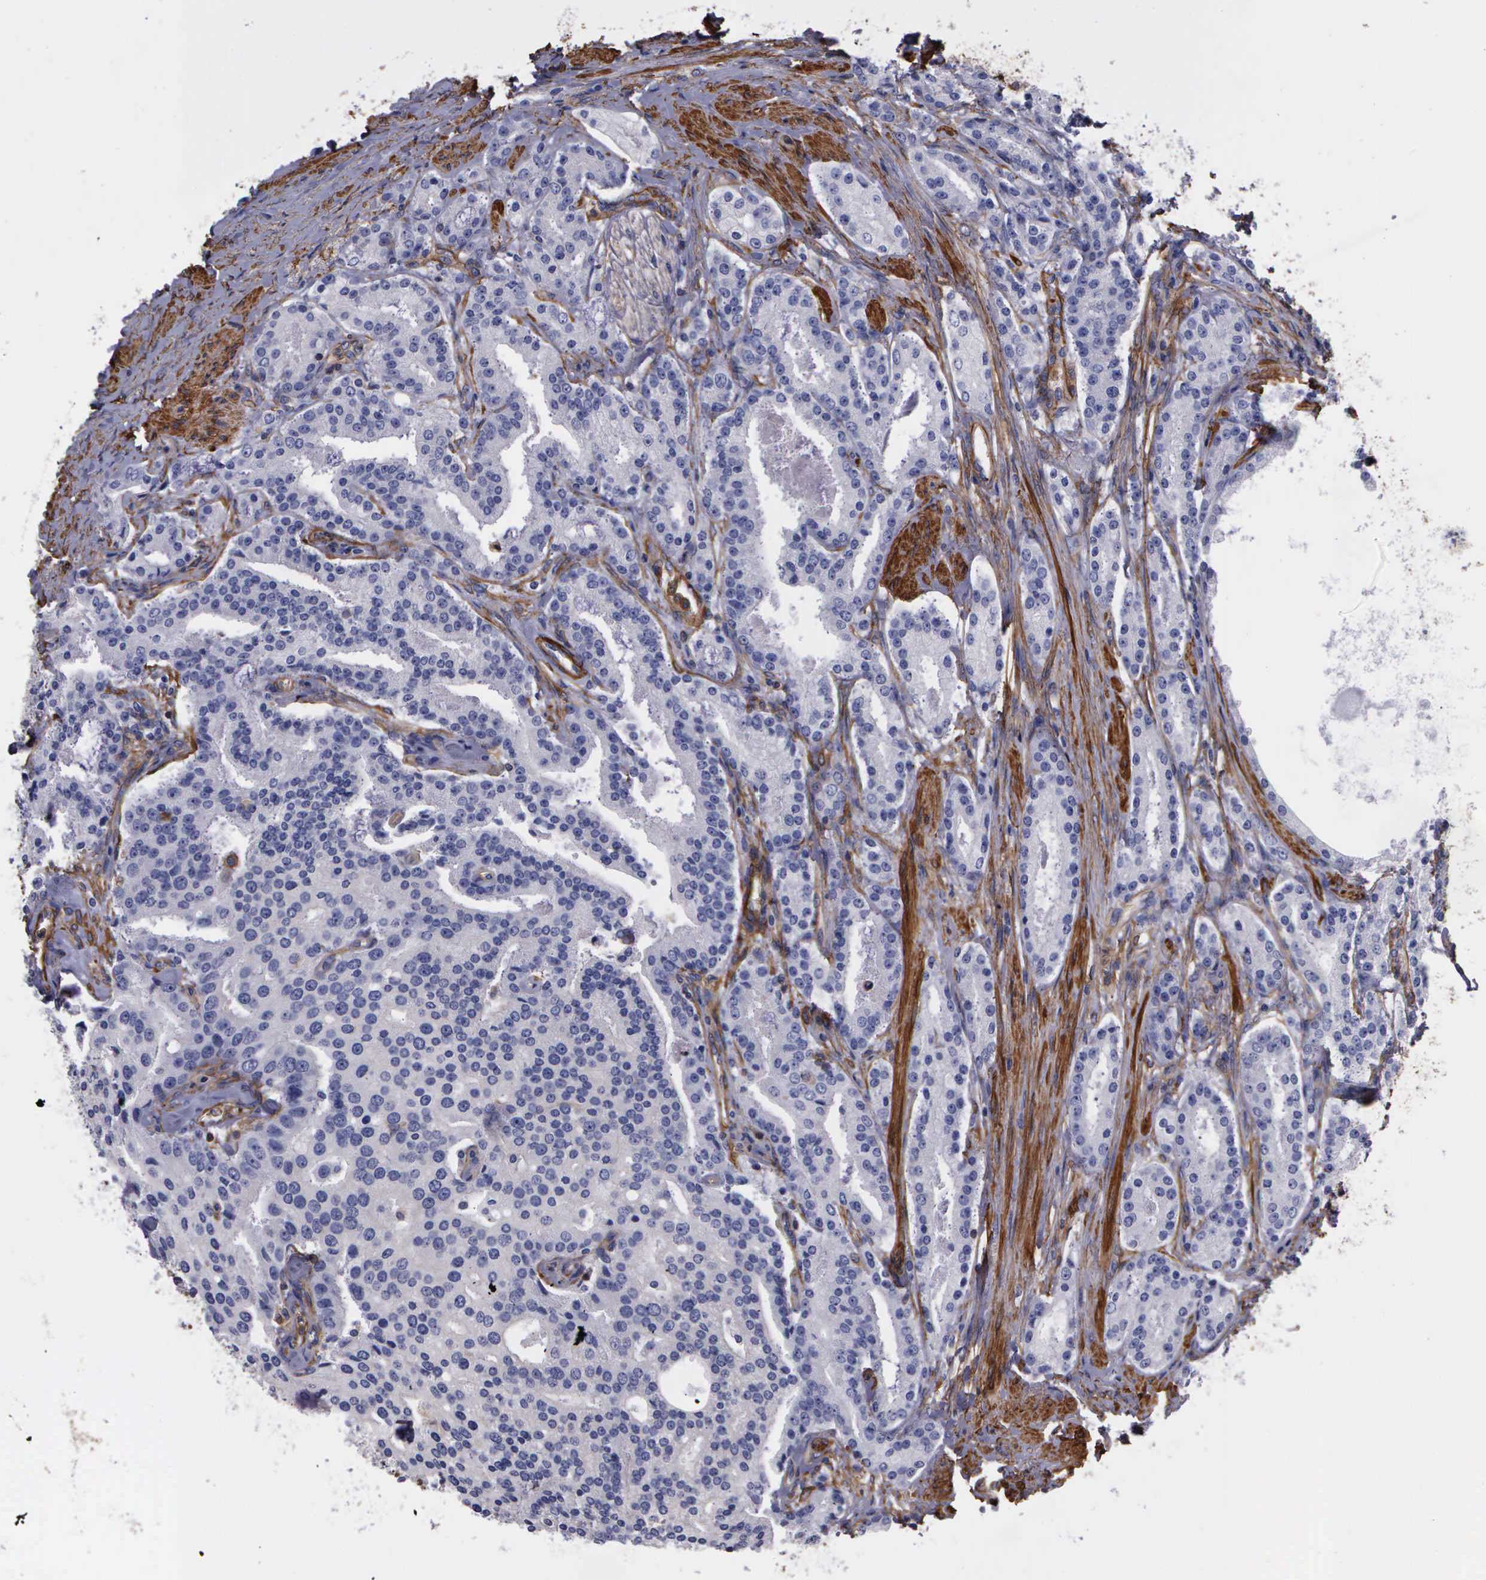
{"staining": {"intensity": "negative", "quantity": "none", "location": "none"}, "tissue": "prostate cancer", "cell_type": "Tumor cells", "image_type": "cancer", "snomed": [{"axis": "morphology", "description": "Adenocarcinoma, Medium grade"}, {"axis": "topography", "description": "Prostate"}], "caption": "IHC photomicrograph of human prostate cancer stained for a protein (brown), which reveals no expression in tumor cells.", "gene": "FLNA", "patient": {"sex": "male", "age": 72}}